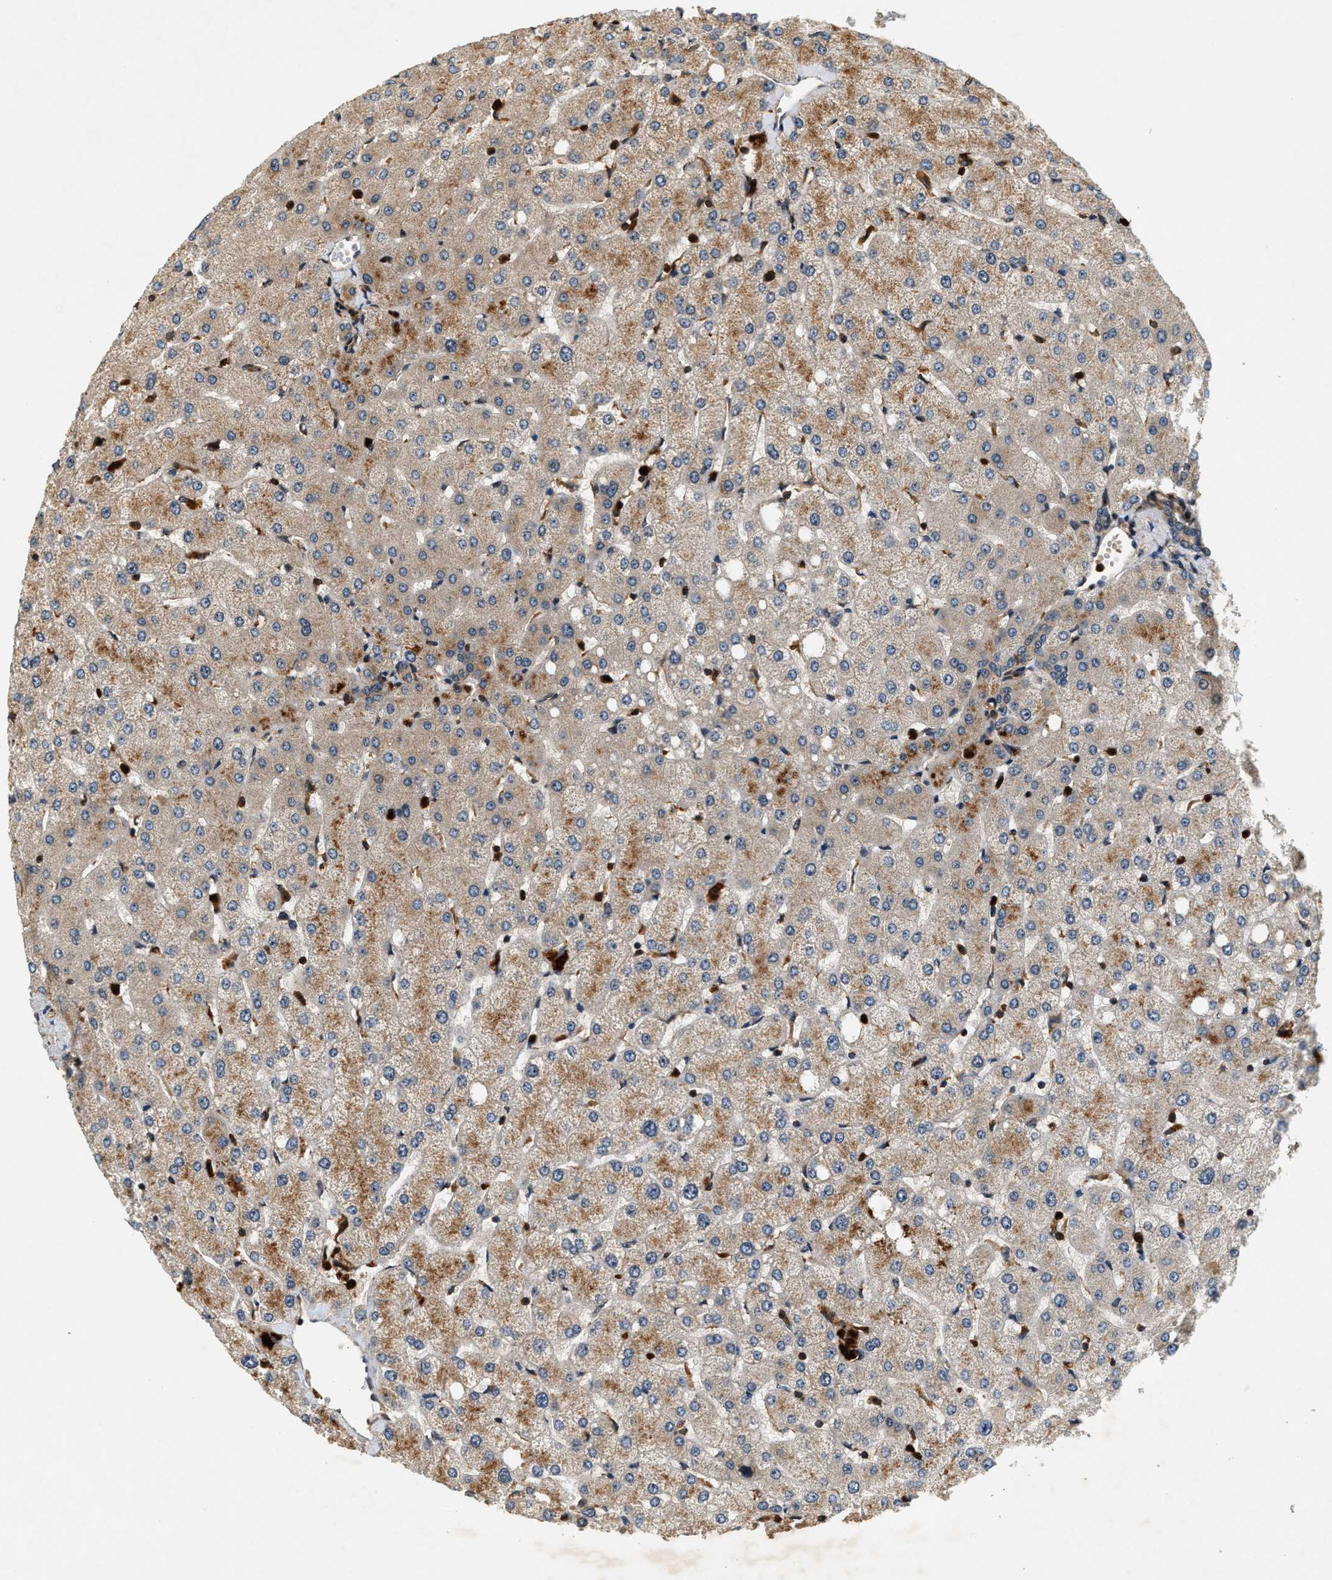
{"staining": {"intensity": "moderate", "quantity": ">75%", "location": "cytoplasmic/membranous"}, "tissue": "liver", "cell_type": "Cholangiocytes", "image_type": "normal", "snomed": [{"axis": "morphology", "description": "Normal tissue, NOS"}, {"axis": "topography", "description": "Liver"}], "caption": "DAB (3,3'-diaminobenzidine) immunohistochemical staining of unremarkable human liver demonstrates moderate cytoplasmic/membranous protein positivity in about >75% of cholangiocytes.", "gene": "SAMD9", "patient": {"sex": "female", "age": 54}}